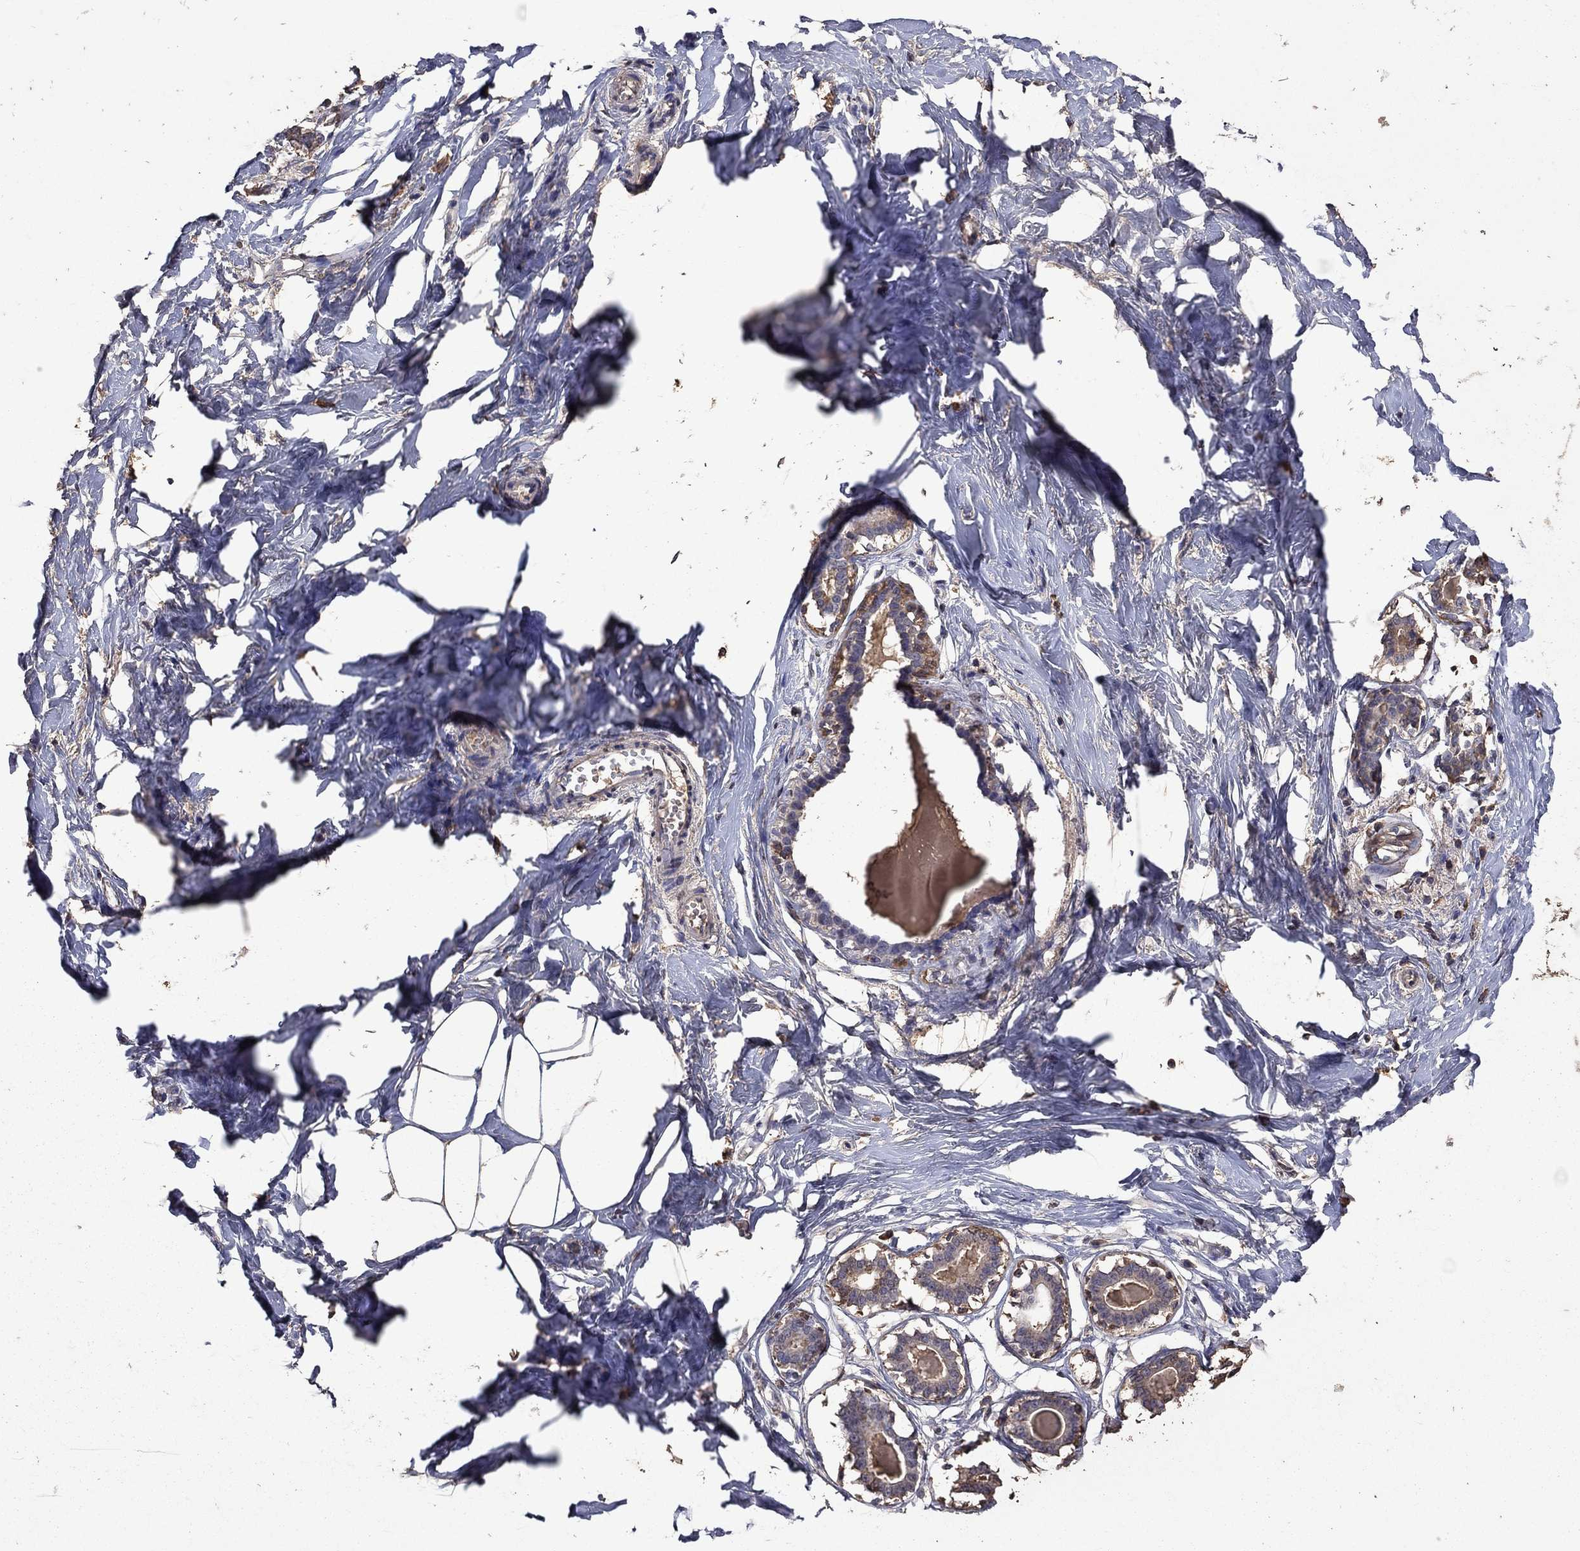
{"staining": {"intensity": "negative", "quantity": "none", "location": "none"}, "tissue": "breast", "cell_type": "Adipocytes", "image_type": "normal", "snomed": [{"axis": "morphology", "description": "Normal tissue, NOS"}, {"axis": "morphology", "description": "Lobular carcinoma, in situ"}, {"axis": "topography", "description": "Breast"}], "caption": "High power microscopy photomicrograph of an immunohistochemistry image of unremarkable breast, revealing no significant positivity in adipocytes.", "gene": "SERPINA5", "patient": {"sex": "female", "age": 35}}